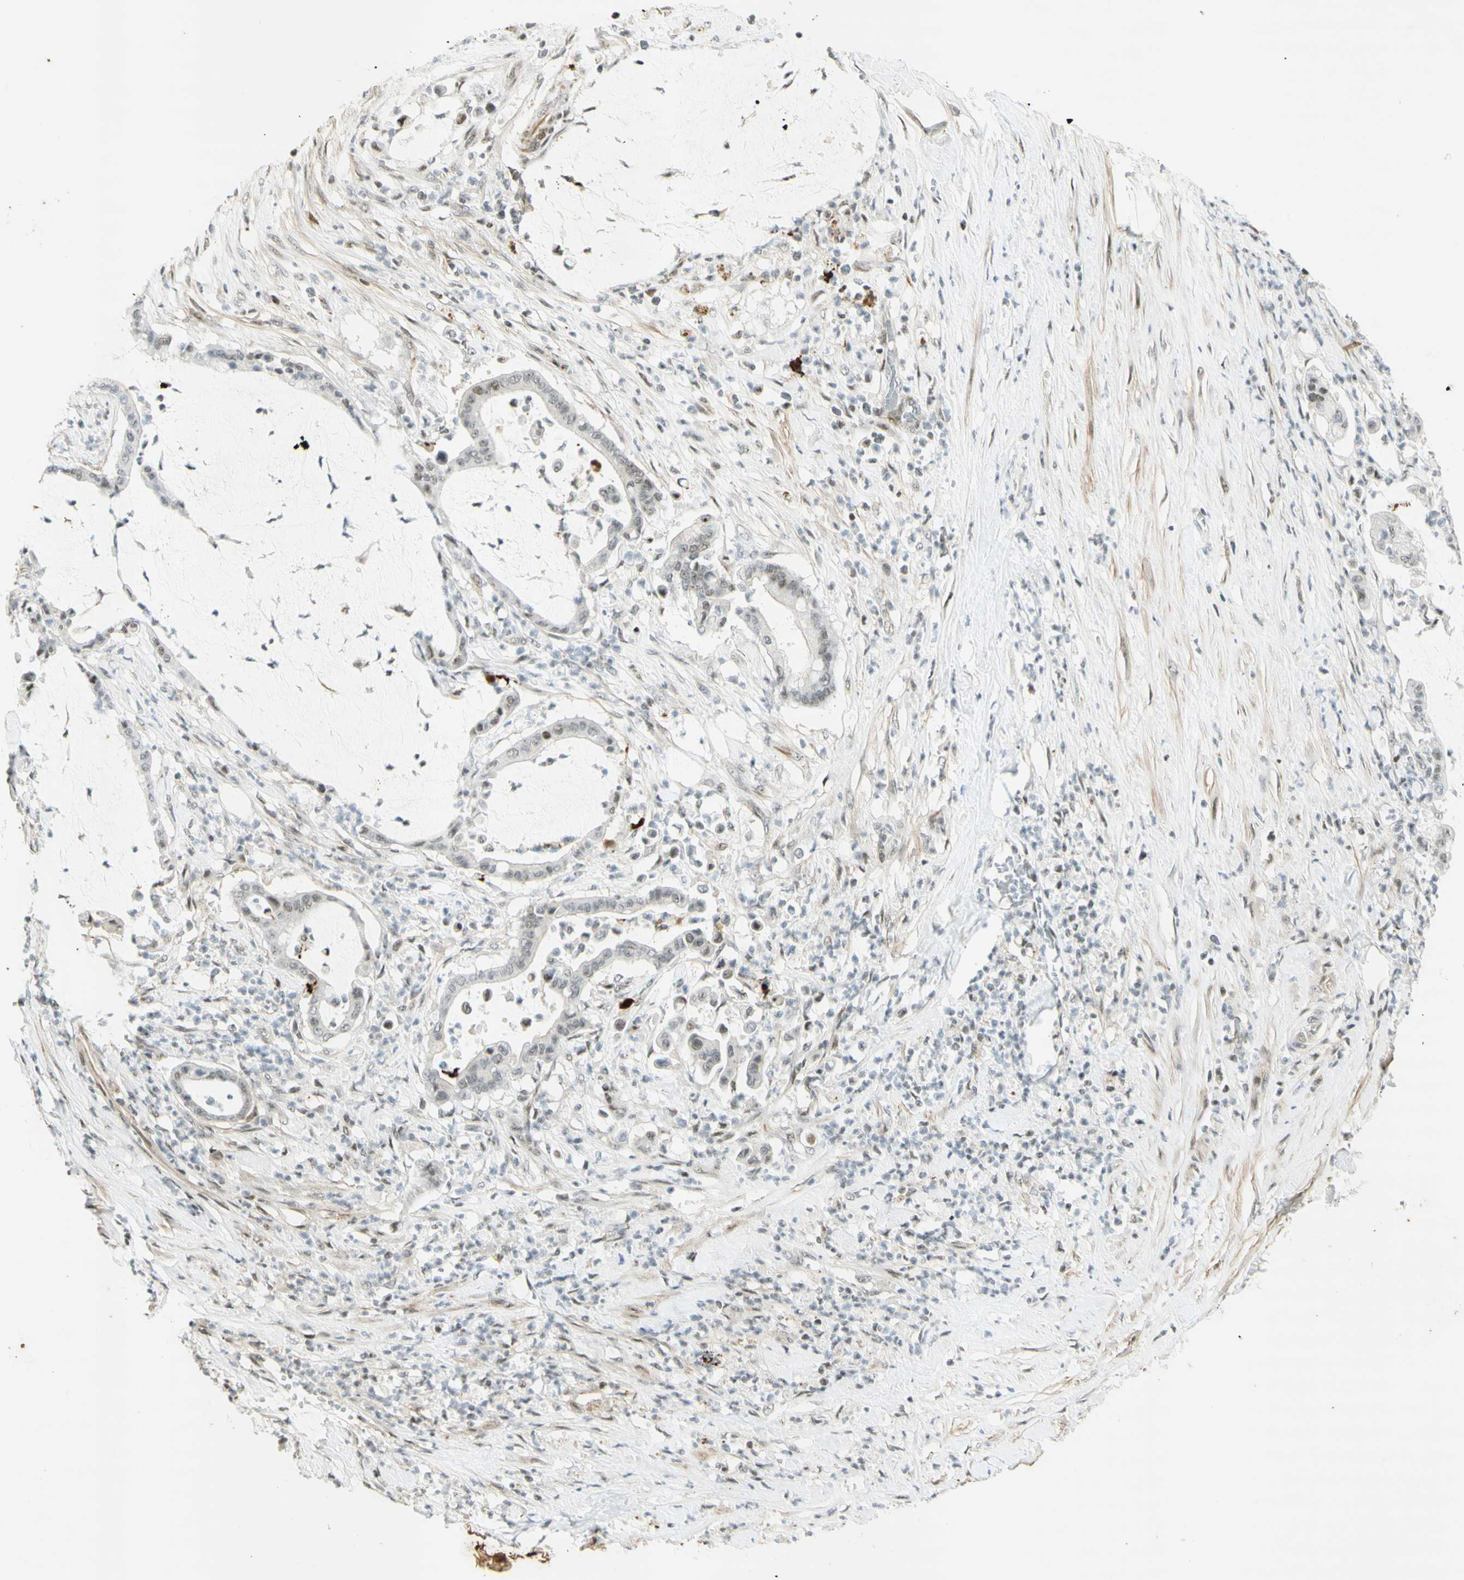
{"staining": {"intensity": "moderate", "quantity": "<25%", "location": "nuclear"}, "tissue": "pancreatic cancer", "cell_type": "Tumor cells", "image_type": "cancer", "snomed": [{"axis": "morphology", "description": "Adenocarcinoma, NOS"}, {"axis": "topography", "description": "Pancreas"}], "caption": "Immunohistochemistry of pancreatic cancer (adenocarcinoma) displays low levels of moderate nuclear staining in approximately <25% of tumor cells.", "gene": "IRF1", "patient": {"sex": "male", "age": 41}}